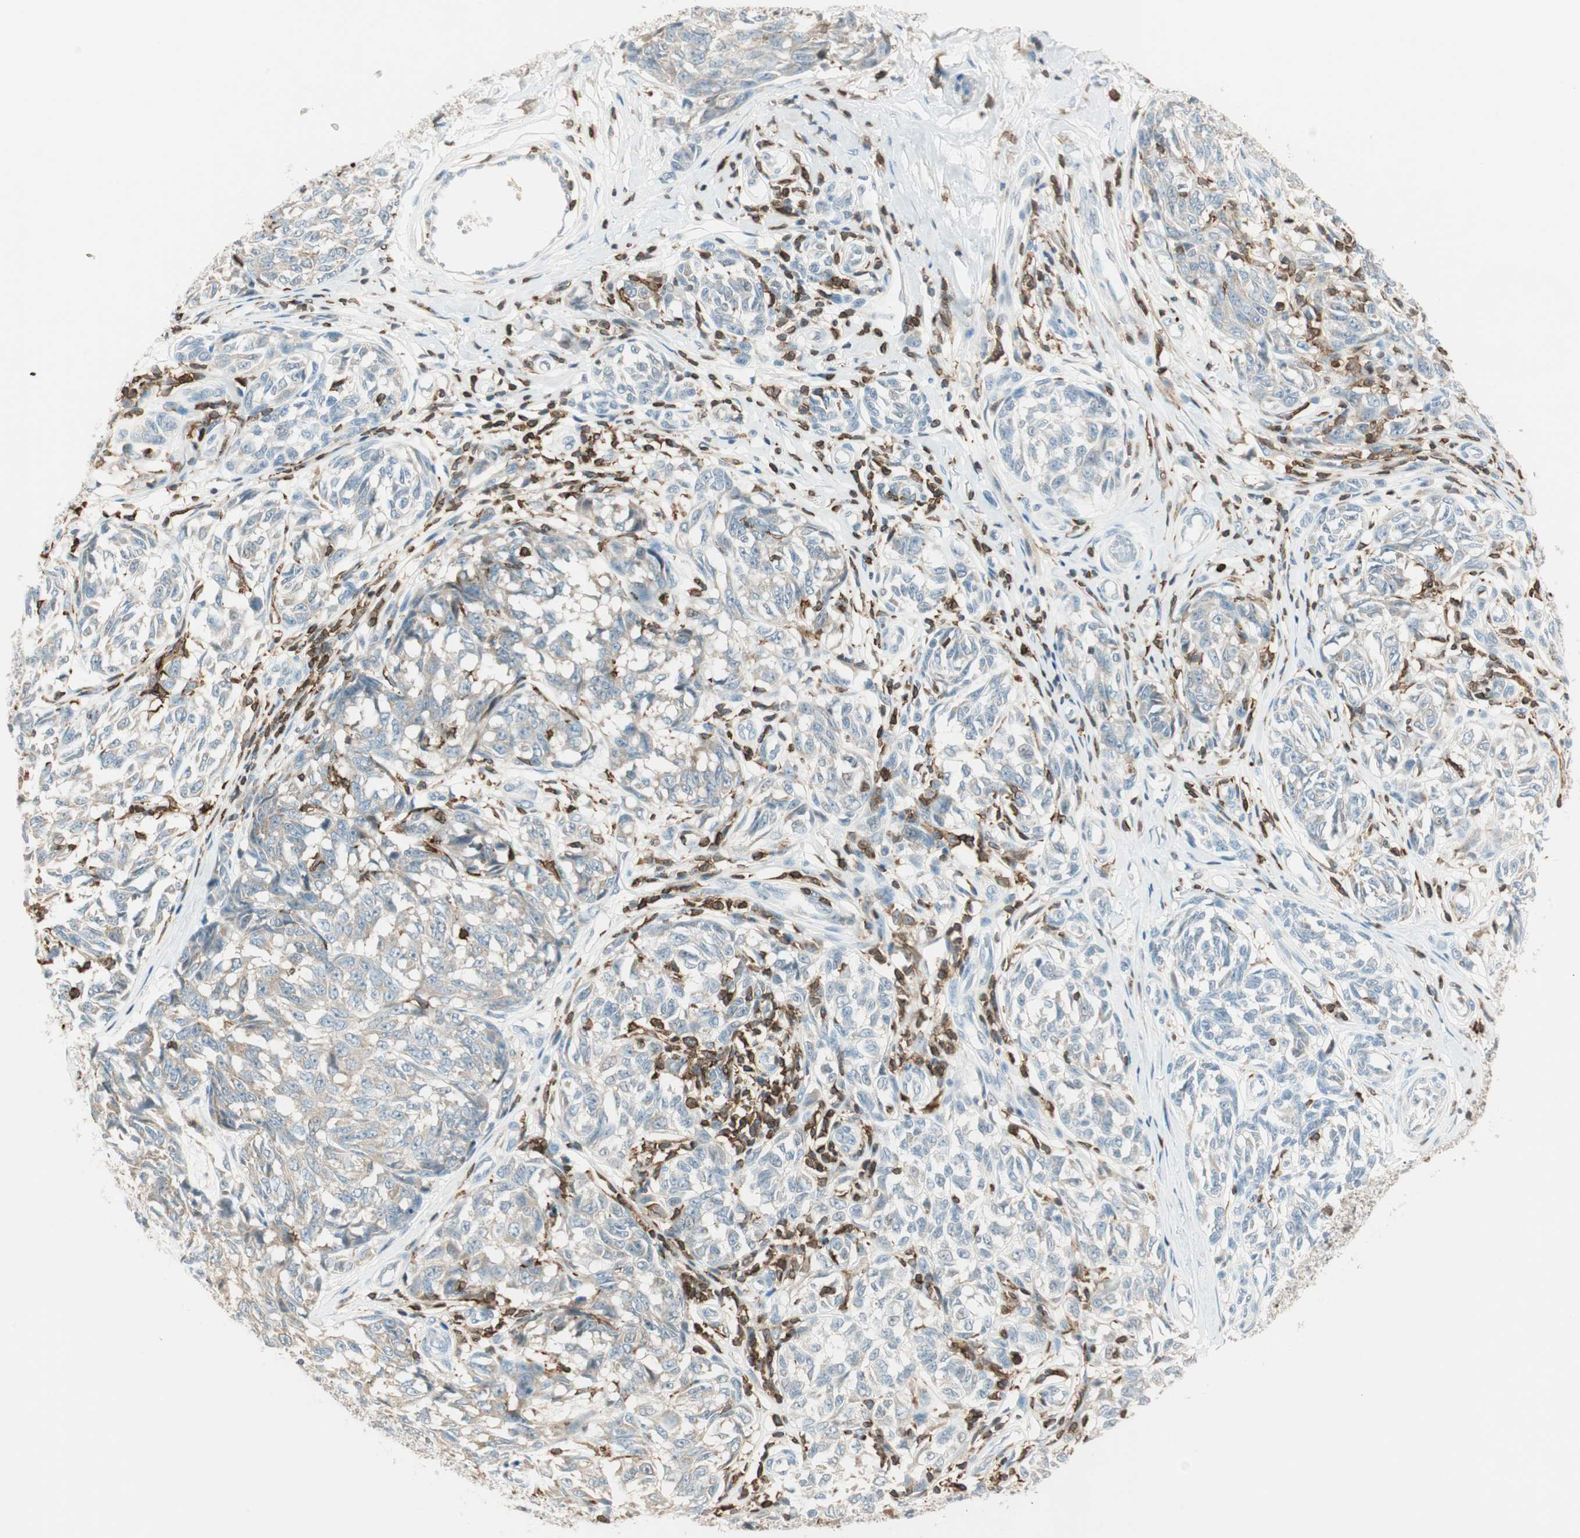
{"staining": {"intensity": "weak", "quantity": ">75%", "location": "cytoplasmic/membranous"}, "tissue": "melanoma", "cell_type": "Tumor cells", "image_type": "cancer", "snomed": [{"axis": "morphology", "description": "Malignant melanoma, NOS"}, {"axis": "topography", "description": "Skin"}], "caption": "Immunohistochemistry (IHC) (DAB (3,3'-diaminobenzidine)) staining of human melanoma reveals weak cytoplasmic/membranous protein positivity in about >75% of tumor cells.", "gene": "HPGD", "patient": {"sex": "female", "age": 64}}